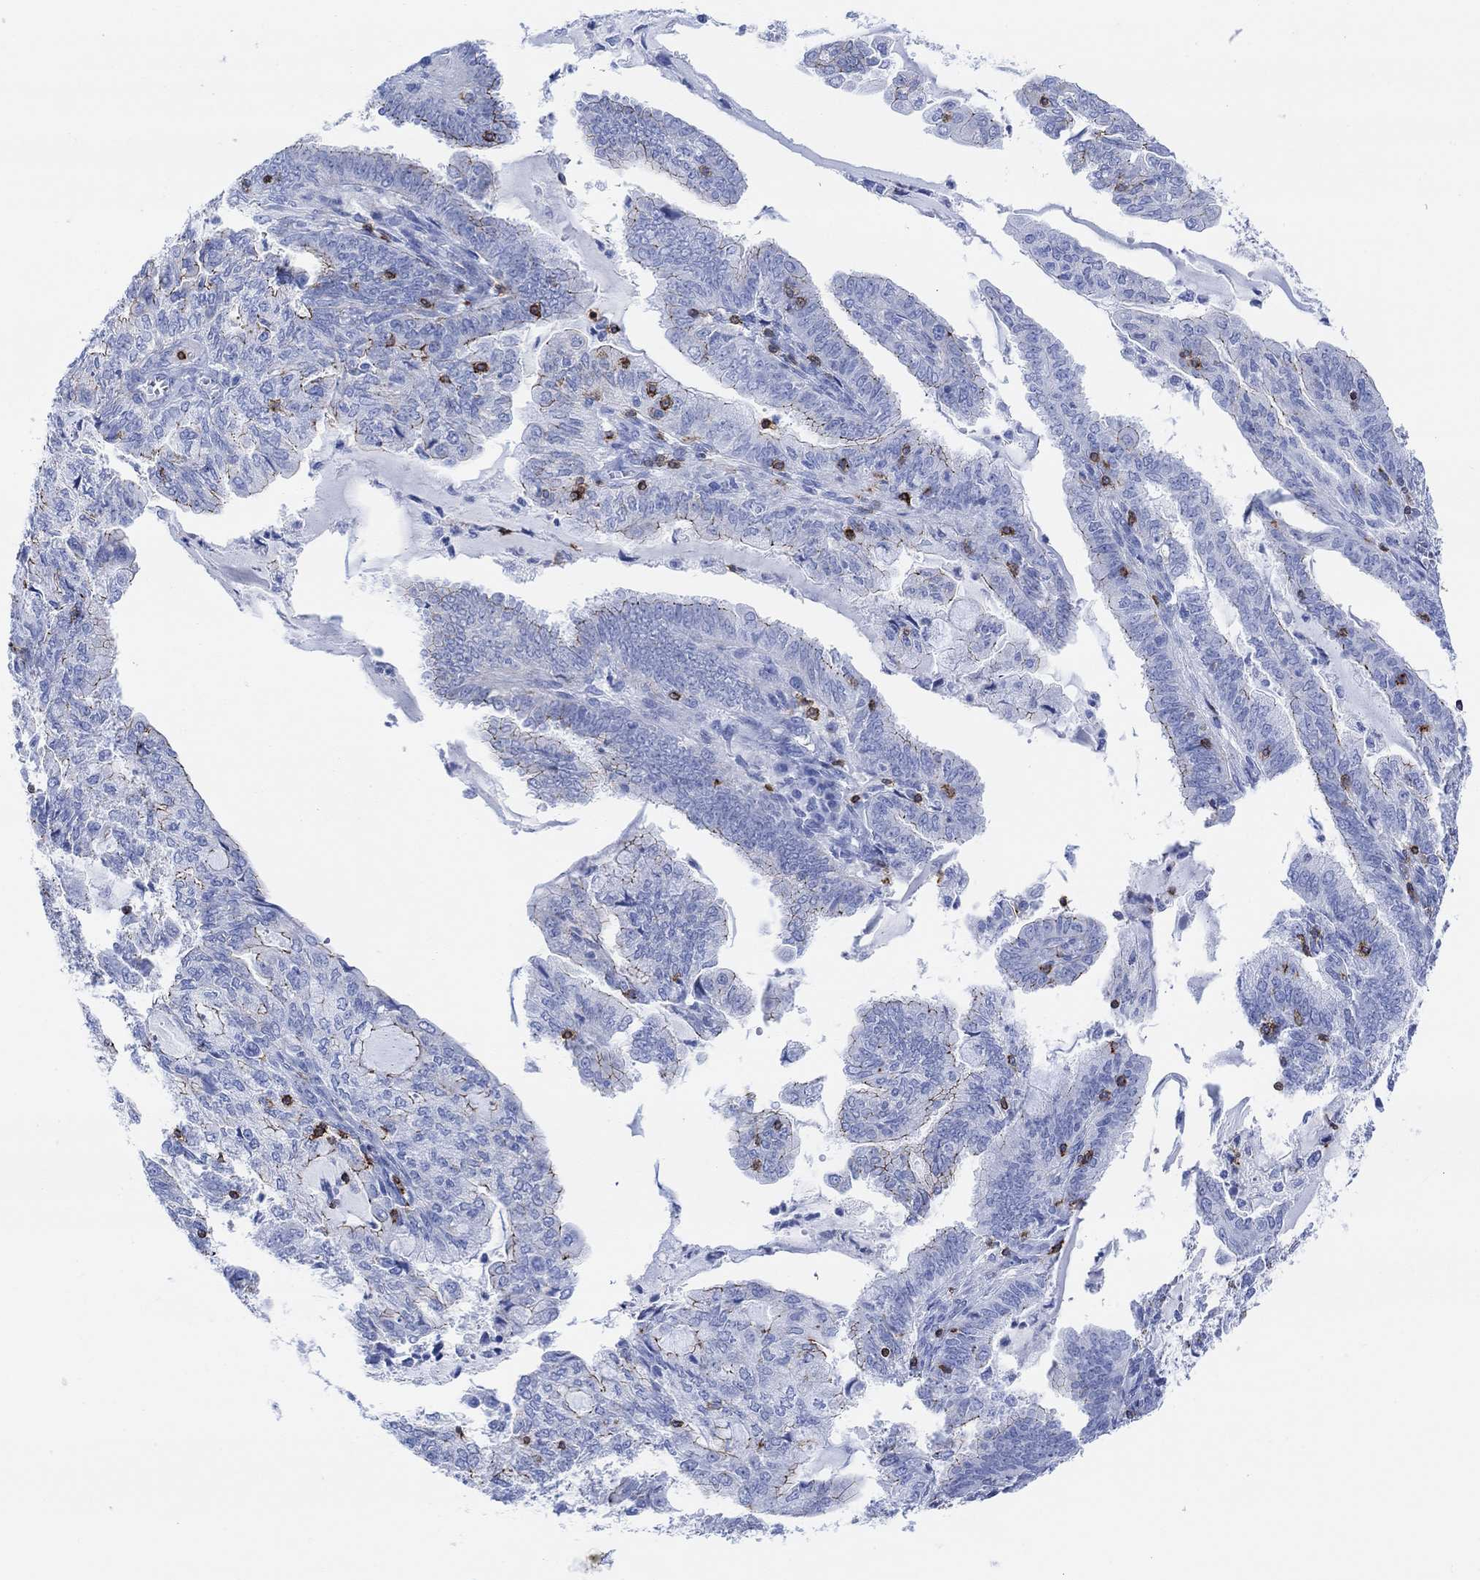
{"staining": {"intensity": "strong", "quantity": "<25%", "location": "cytoplasmic/membranous"}, "tissue": "endometrial cancer", "cell_type": "Tumor cells", "image_type": "cancer", "snomed": [{"axis": "morphology", "description": "Adenocarcinoma, NOS"}, {"axis": "topography", "description": "Endometrium"}], "caption": "Strong cytoplasmic/membranous expression is seen in about <25% of tumor cells in endometrial cancer (adenocarcinoma).", "gene": "GPR65", "patient": {"sex": "female", "age": 82}}